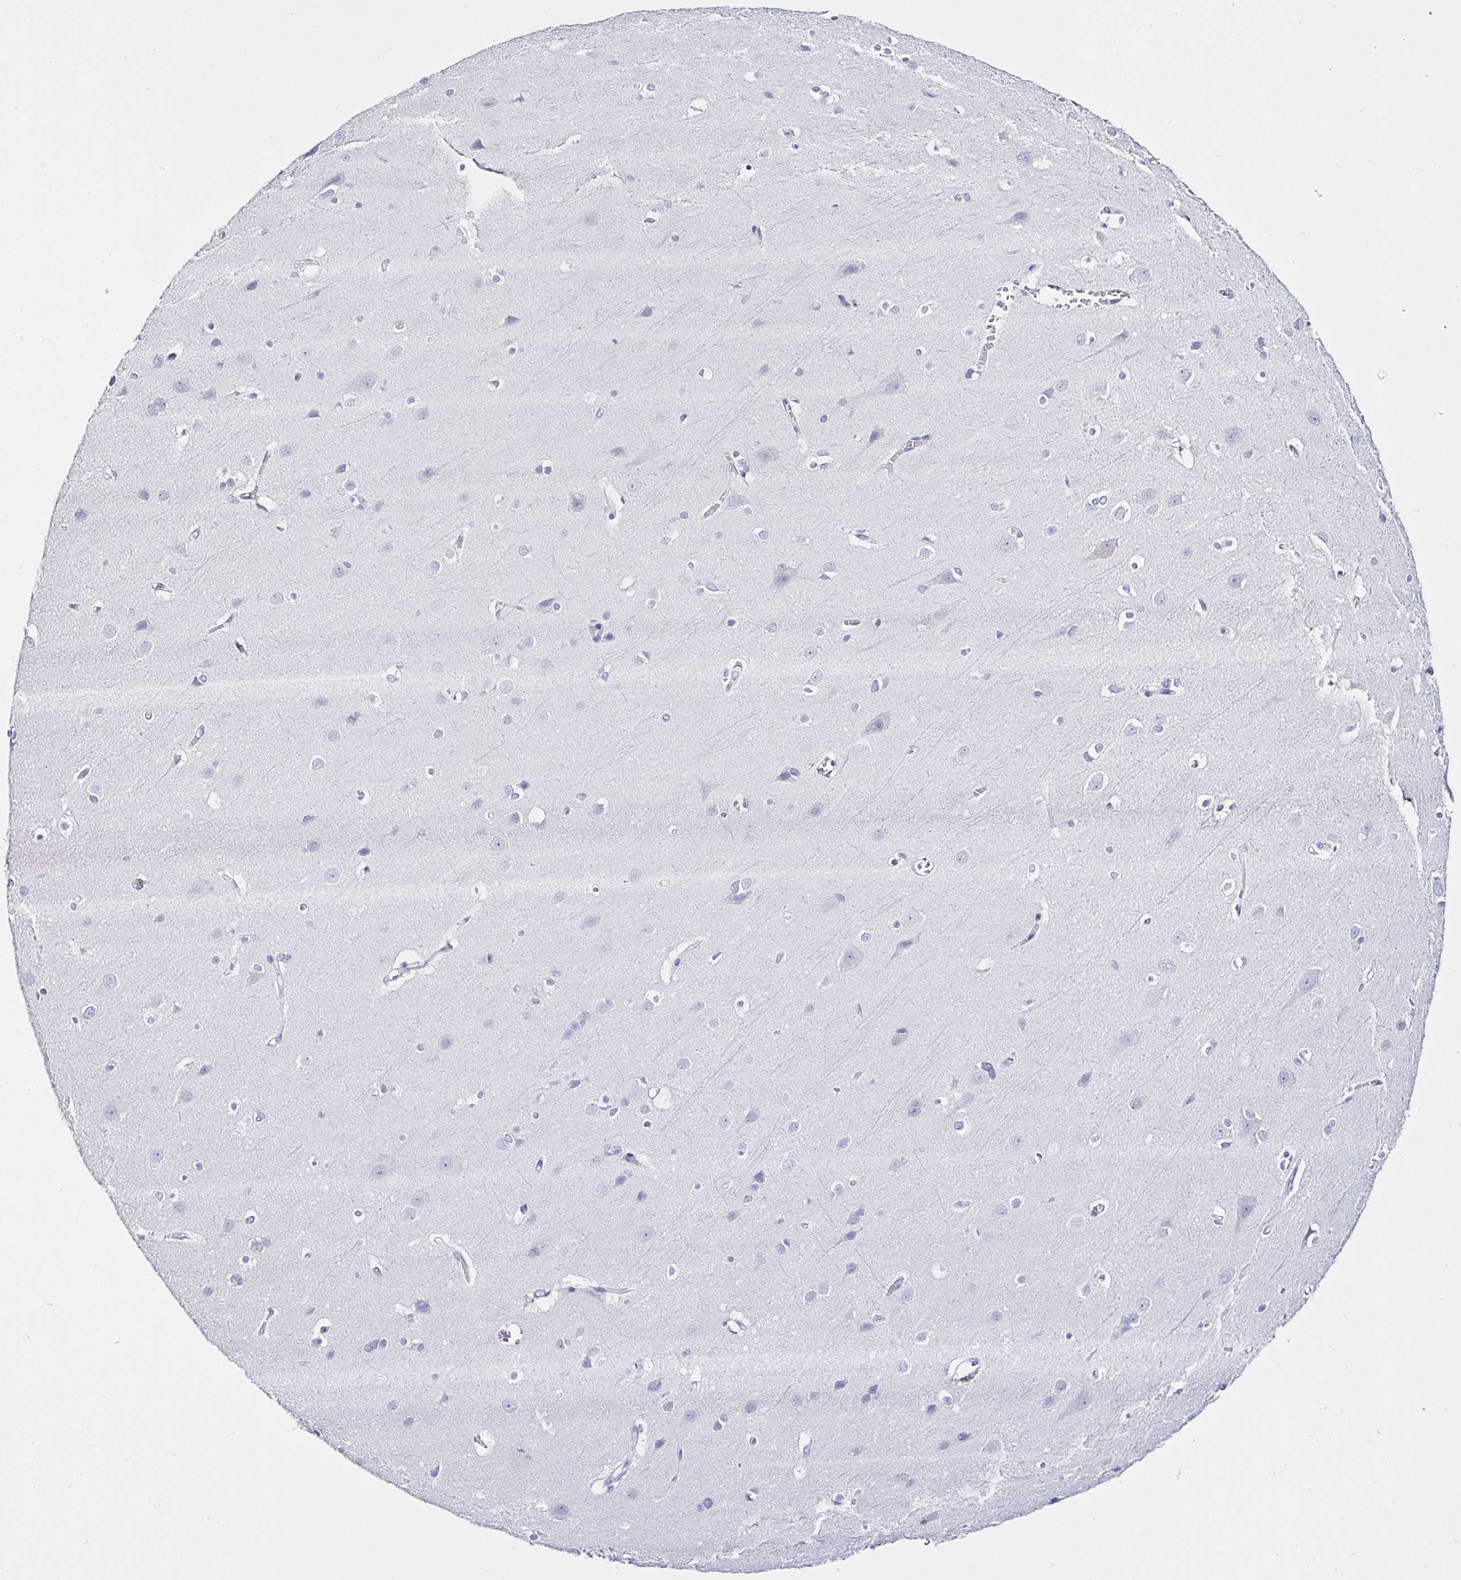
{"staining": {"intensity": "negative", "quantity": "none", "location": "none"}, "tissue": "cerebral cortex", "cell_type": "Endothelial cells", "image_type": "normal", "snomed": [{"axis": "morphology", "description": "Normal tissue, NOS"}, {"axis": "topography", "description": "Cerebral cortex"}], "caption": "Immunohistochemistry image of normal human cerebral cortex stained for a protein (brown), which displays no positivity in endothelial cells. Brightfield microscopy of immunohistochemistry (IHC) stained with DAB (3,3'-diaminobenzidine) (brown) and hematoxylin (blue), captured at high magnification.", "gene": "SERPINB3", "patient": {"sex": "male", "age": 37}}